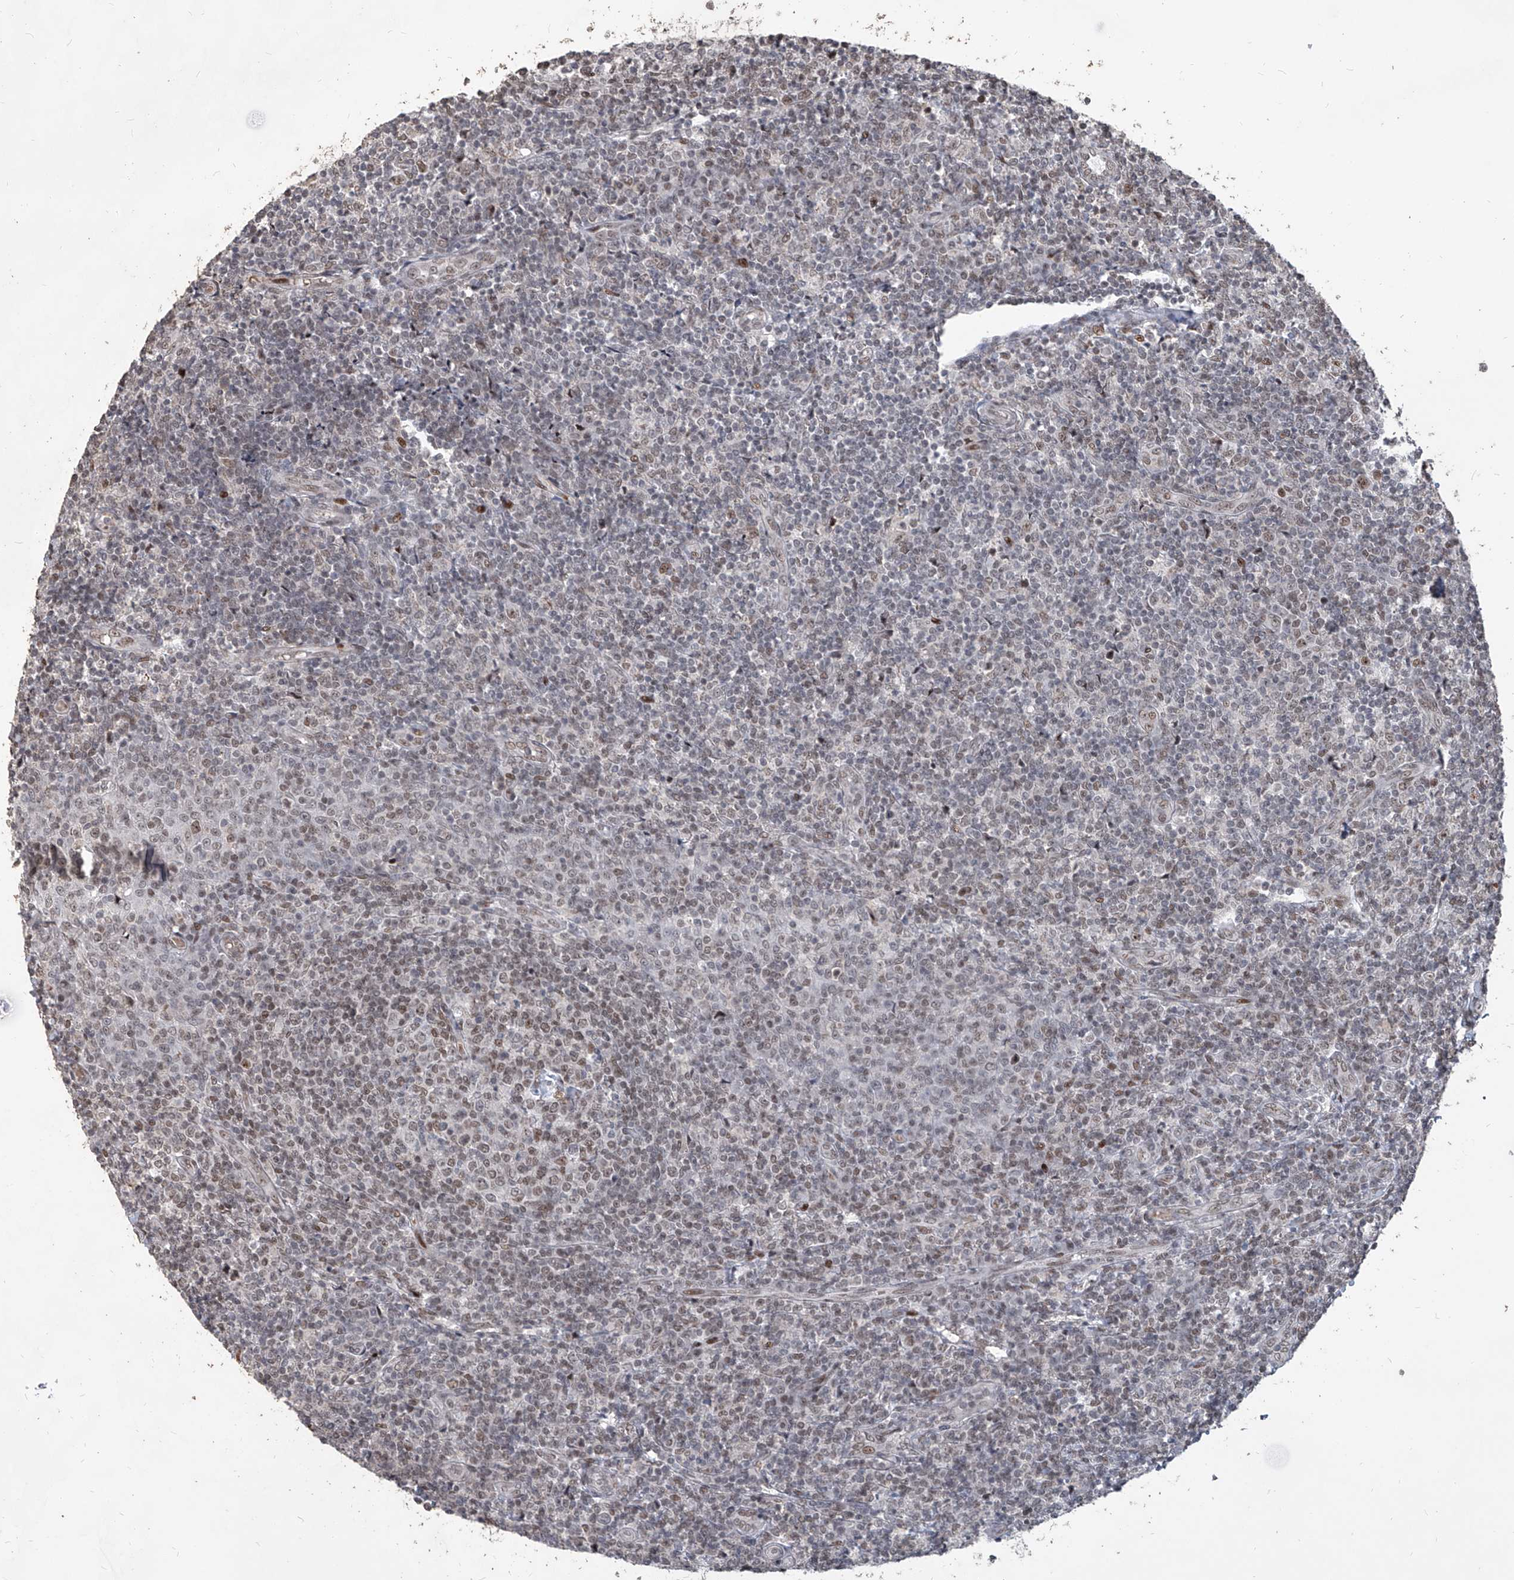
{"staining": {"intensity": "moderate", "quantity": "<25%", "location": "nuclear"}, "tissue": "tonsil", "cell_type": "Germinal center cells", "image_type": "normal", "snomed": [{"axis": "morphology", "description": "Normal tissue, NOS"}, {"axis": "topography", "description": "Tonsil"}], "caption": "Protein staining of normal tonsil shows moderate nuclear expression in about <25% of germinal center cells. (Stains: DAB in brown, nuclei in blue, Microscopy: brightfield microscopy at high magnification).", "gene": "IRF2", "patient": {"sex": "female", "age": 19}}